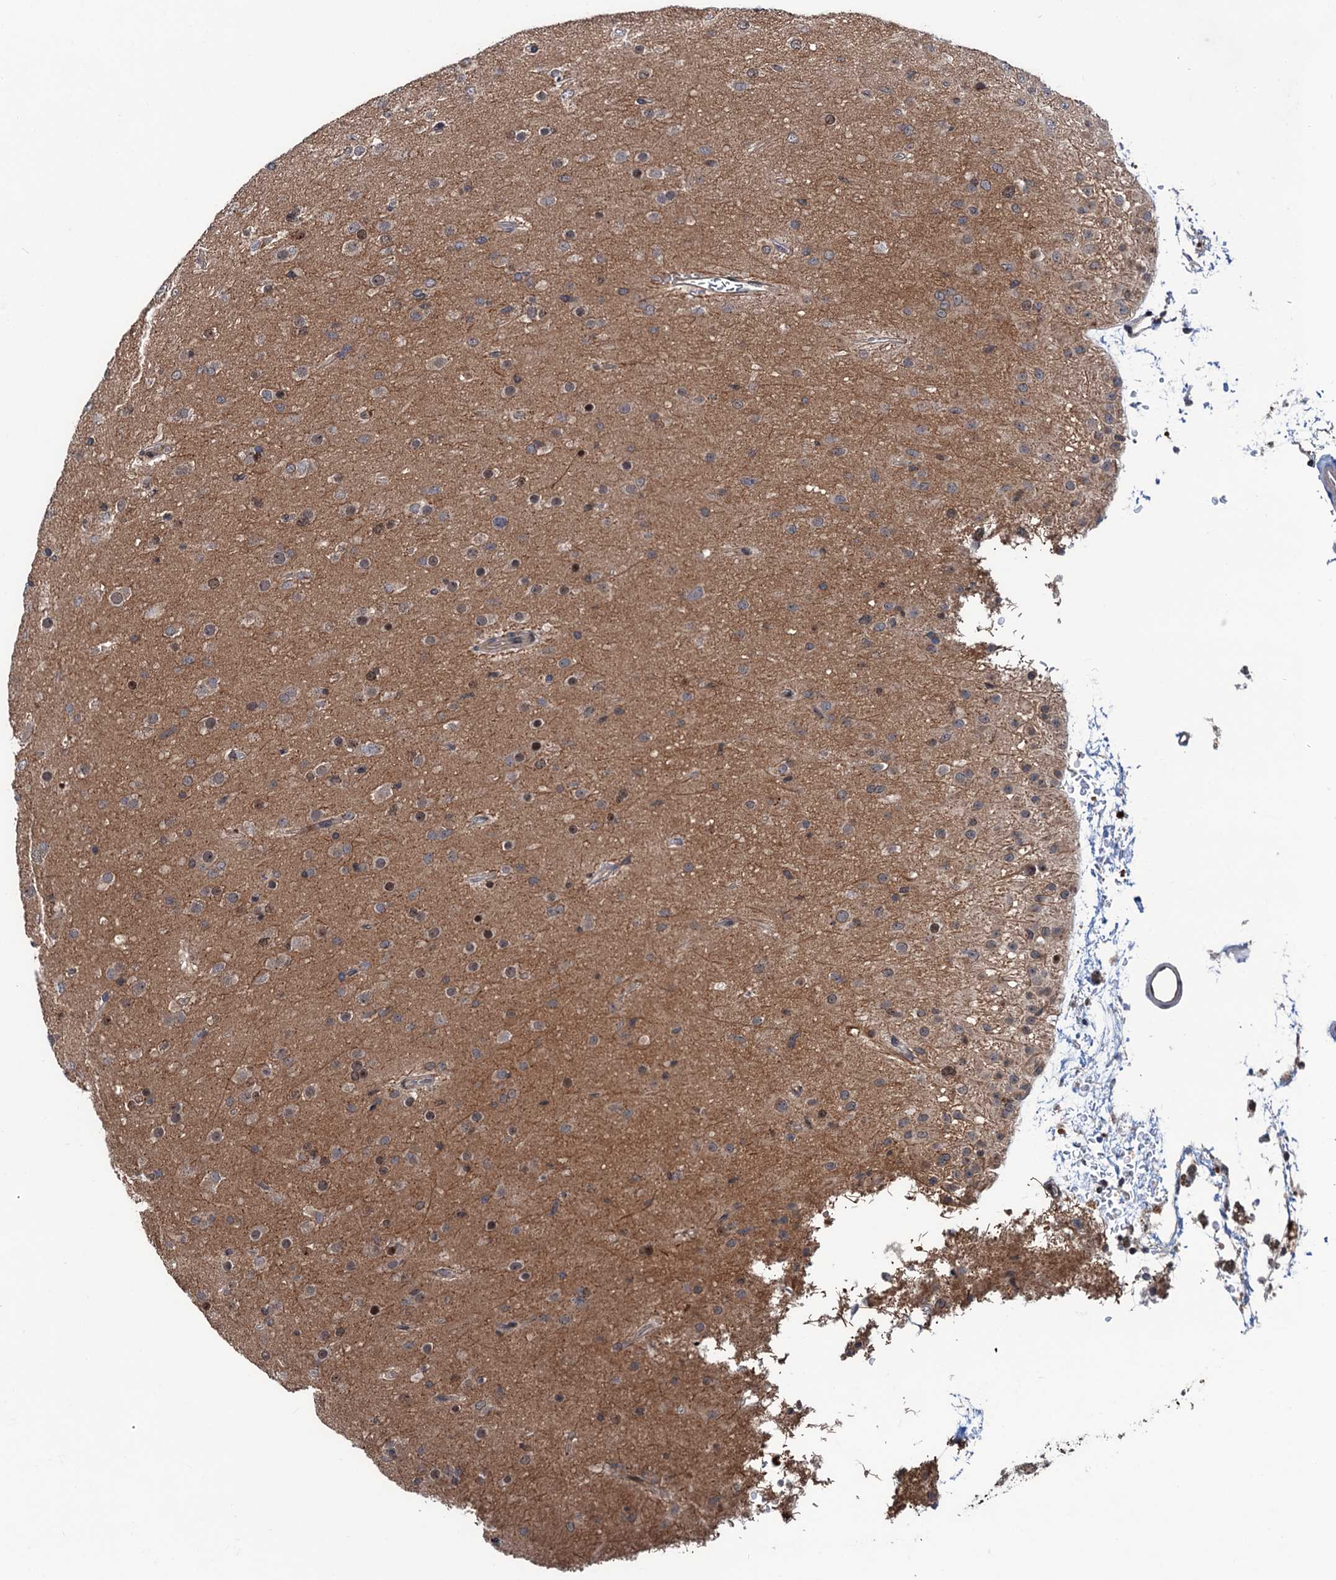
{"staining": {"intensity": "weak", "quantity": "<25%", "location": "nuclear"}, "tissue": "glioma", "cell_type": "Tumor cells", "image_type": "cancer", "snomed": [{"axis": "morphology", "description": "Glioma, malignant, Low grade"}, {"axis": "topography", "description": "Brain"}], "caption": "High magnification brightfield microscopy of malignant glioma (low-grade) stained with DAB (3,3'-diaminobenzidine) (brown) and counterstained with hematoxylin (blue): tumor cells show no significant positivity.", "gene": "RASSF4", "patient": {"sex": "male", "age": 65}}